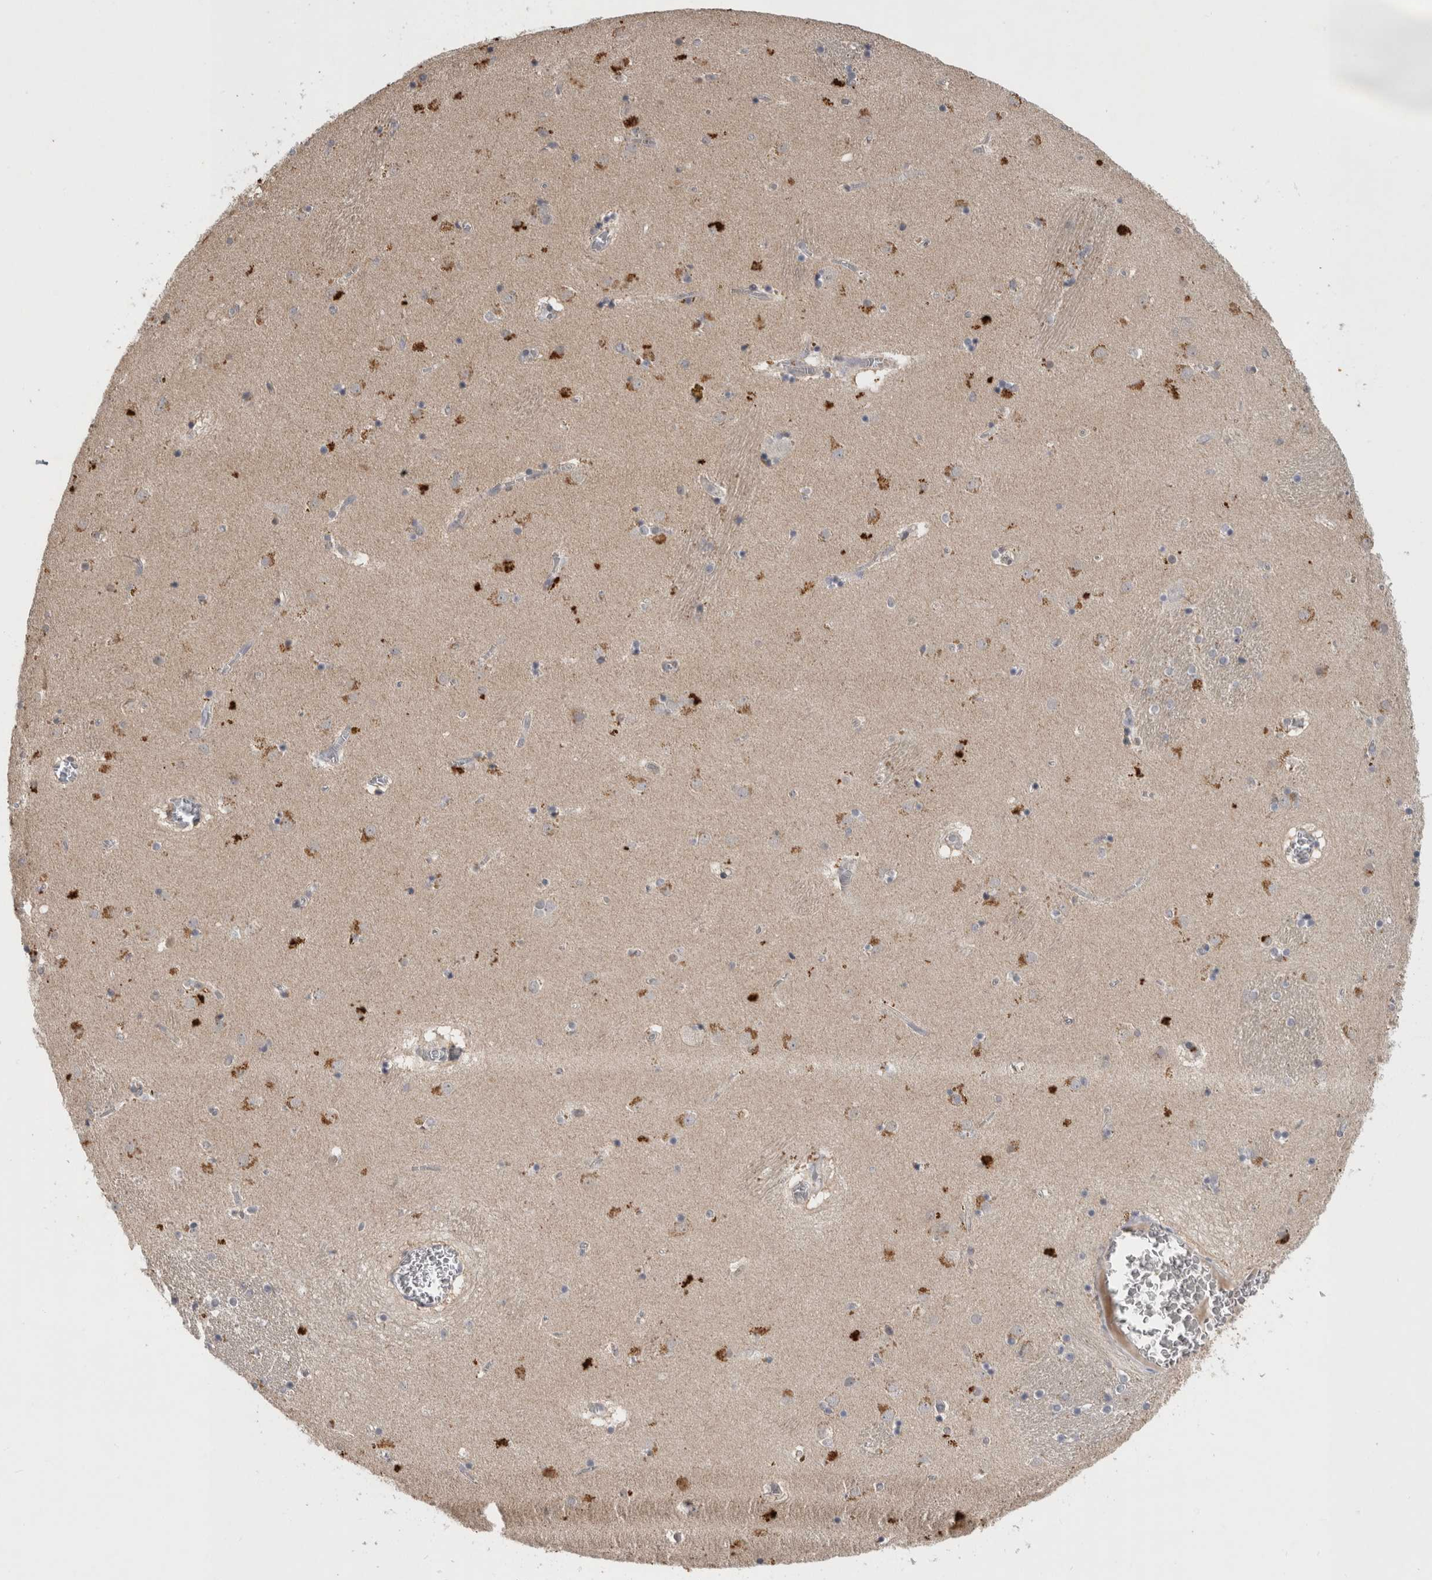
{"staining": {"intensity": "strong", "quantity": "<25%", "location": "cytoplasmic/membranous"}, "tissue": "caudate", "cell_type": "Glial cells", "image_type": "normal", "snomed": [{"axis": "morphology", "description": "Normal tissue, NOS"}, {"axis": "topography", "description": "Lateral ventricle wall"}], "caption": "Immunohistochemical staining of normal caudate exhibits strong cytoplasmic/membranous protein positivity in approximately <25% of glial cells.", "gene": "RHPN1", "patient": {"sex": "male", "age": 70}}